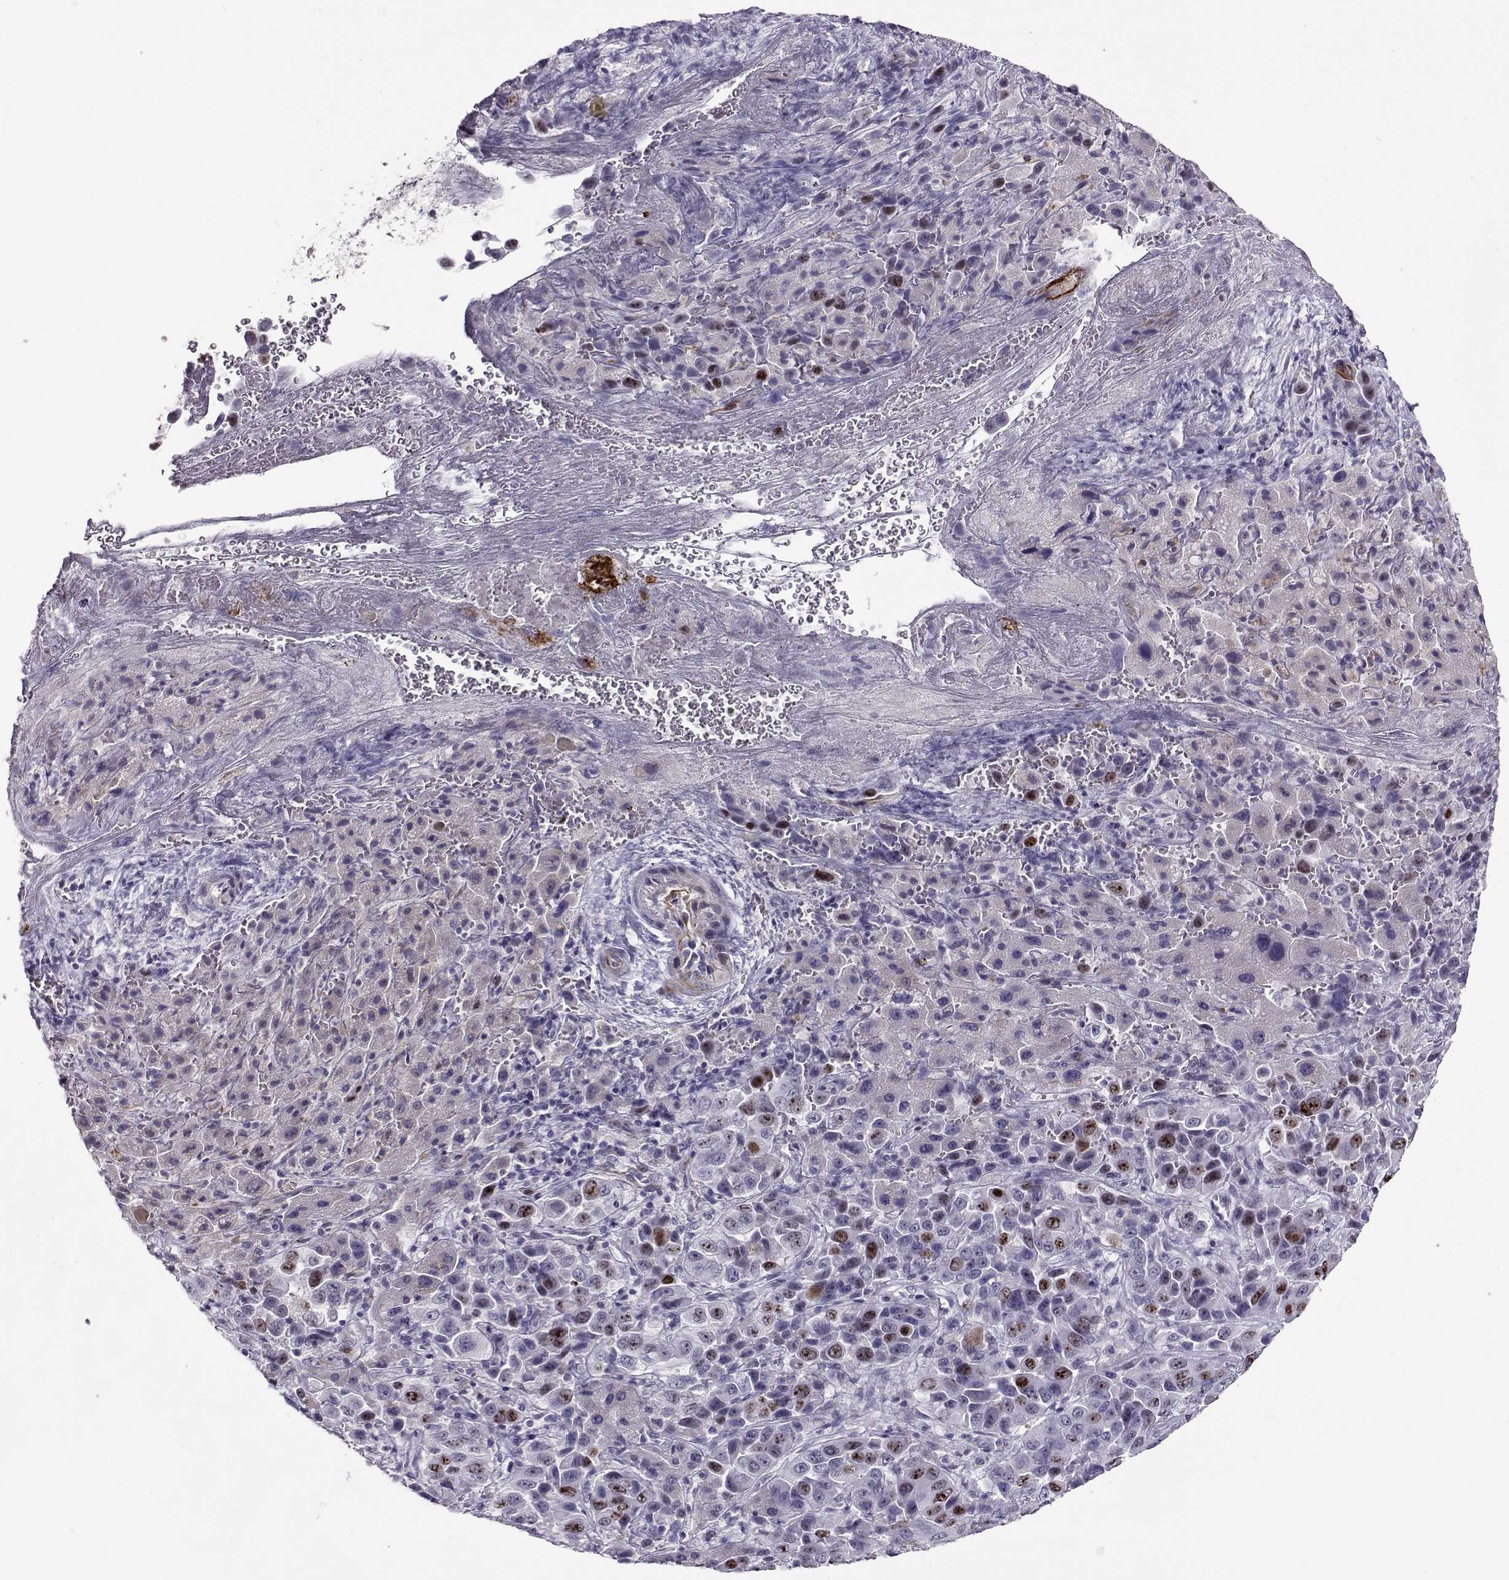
{"staining": {"intensity": "moderate", "quantity": "<25%", "location": "nuclear"}, "tissue": "liver cancer", "cell_type": "Tumor cells", "image_type": "cancer", "snomed": [{"axis": "morphology", "description": "Cholangiocarcinoma"}, {"axis": "topography", "description": "Liver"}], "caption": "Cholangiocarcinoma (liver) stained with a brown dye reveals moderate nuclear positive expression in about <25% of tumor cells.", "gene": "NPW", "patient": {"sex": "female", "age": 52}}